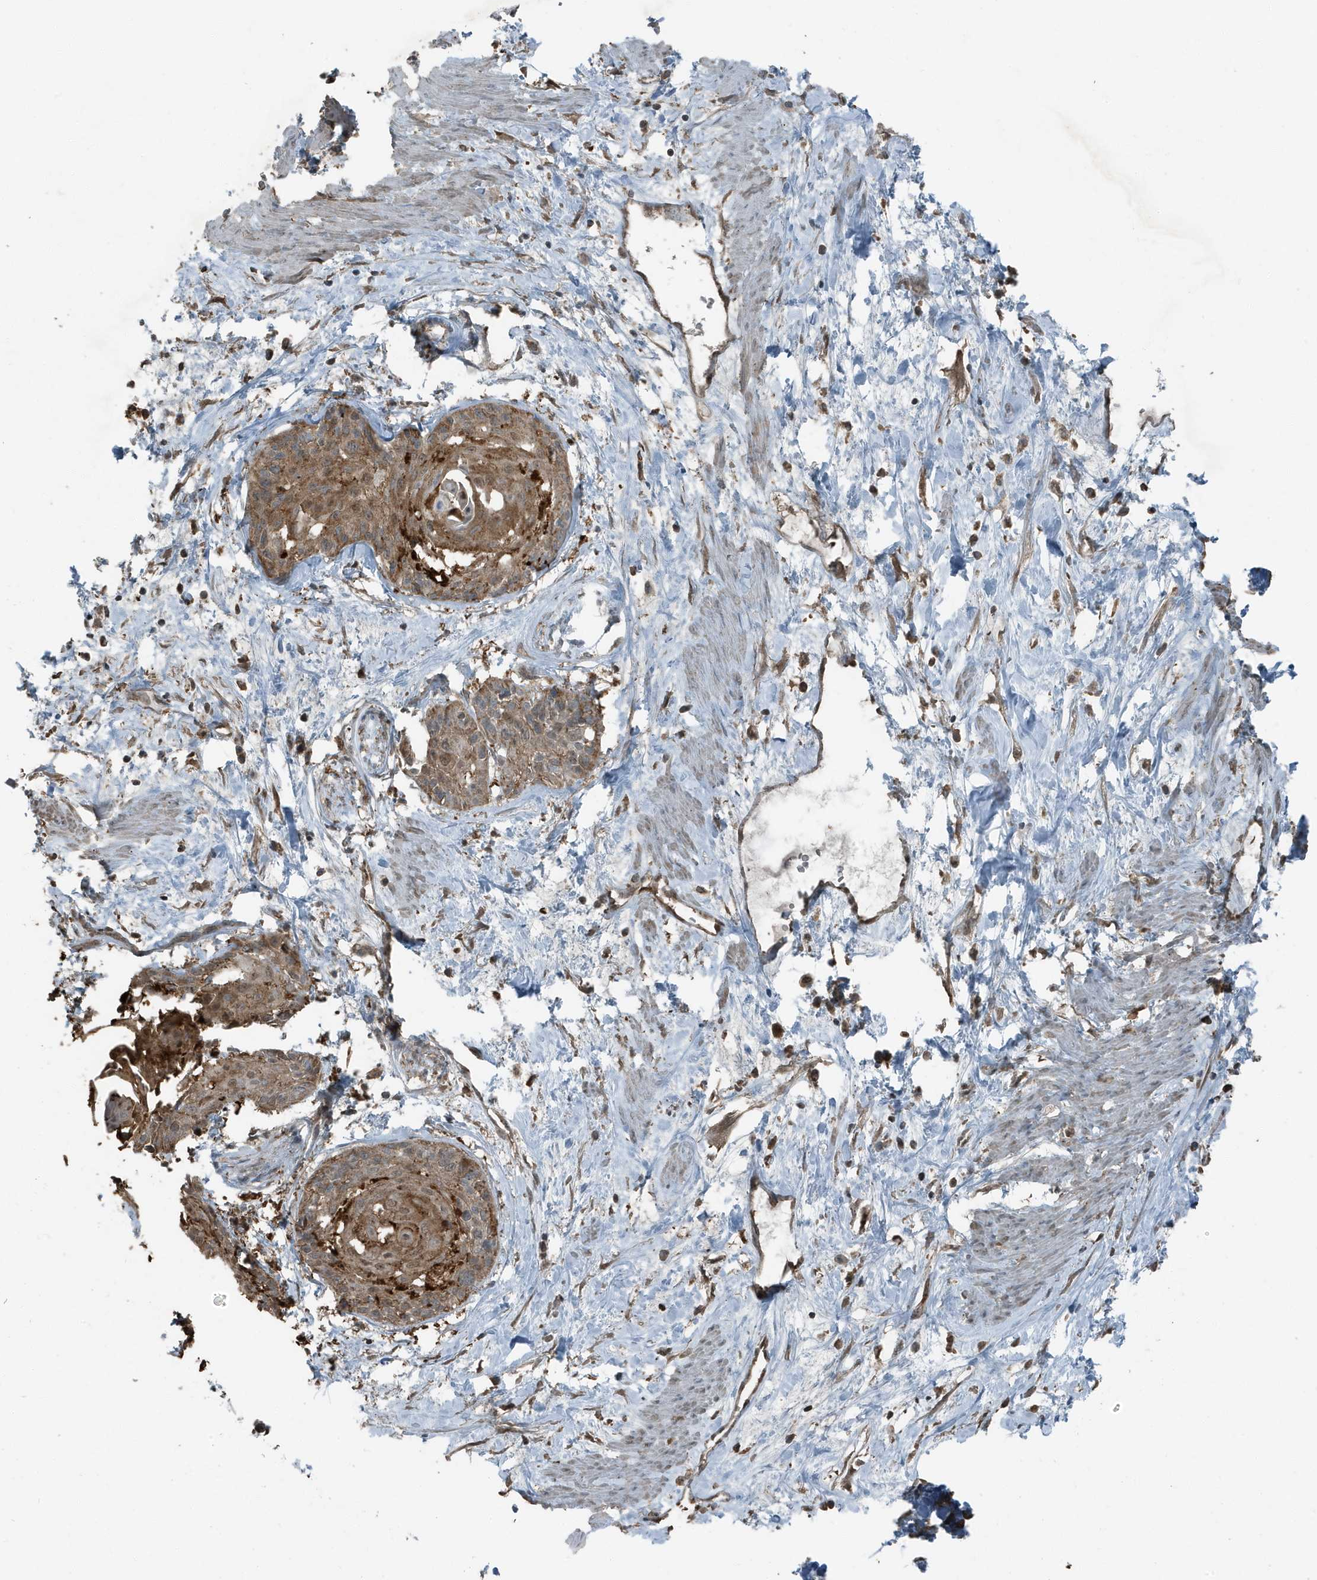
{"staining": {"intensity": "moderate", "quantity": ">75%", "location": "cytoplasmic/membranous"}, "tissue": "cervical cancer", "cell_type": "Tumor cells", "image_type": "cancer", "snomed": [{"axis": "morphology", "description": "Squamous cell carcinoma, NOS"}, {"axis": "topography", "description": "Cervix"}], "caption": "Cervical cancer was stained to show a protein in brown. There is medium levels of moderate cytoplasmic/membranous expression in approximately >75% of tumor cells. The staining was performed using DAB (3,3'-diaminobenzidine), with brown indicating positive protein expression. Nuclei are stained blue with hematoxylin.", "gene": "AZI2", "patient": {"sex": "female", "age": 57}}